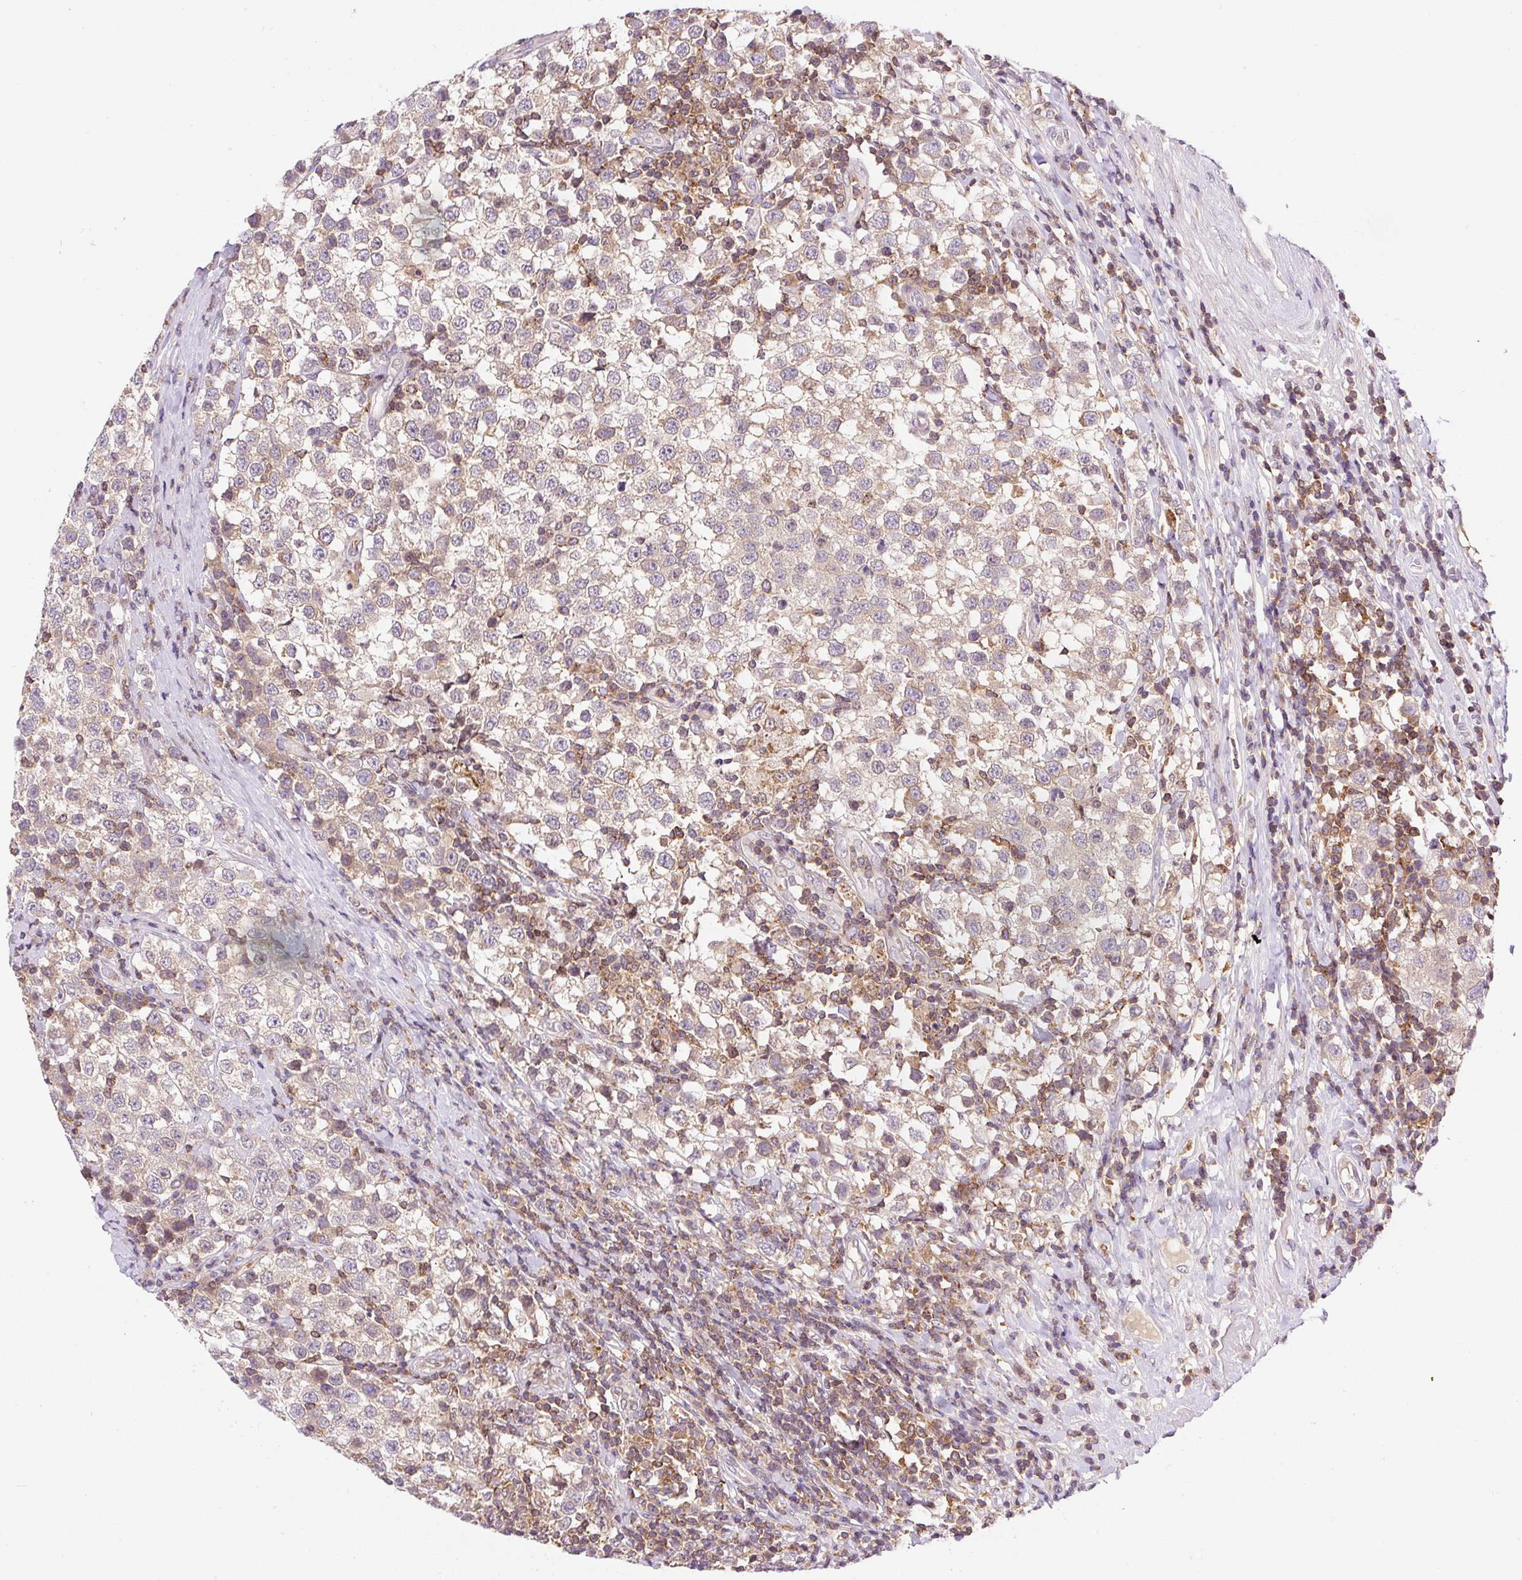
{"staining": {"intensity": "negative", "quantity": "none", "location": "none"}, "tissue": "testis cancer", "cell_type": "Tumor cells", "image_type": "cancer", "snomed": [{"axis": "morphology", "description": "Seminoma, NOS"}, {"axis": "topography", "description": "Testis"}], "caption": "This is an immunohistochemistry photomicrograph of testis cancer. There is no expression in tumor cells.", "gene": "CARD11", "patient": {"sex": "male", "age": 34}}